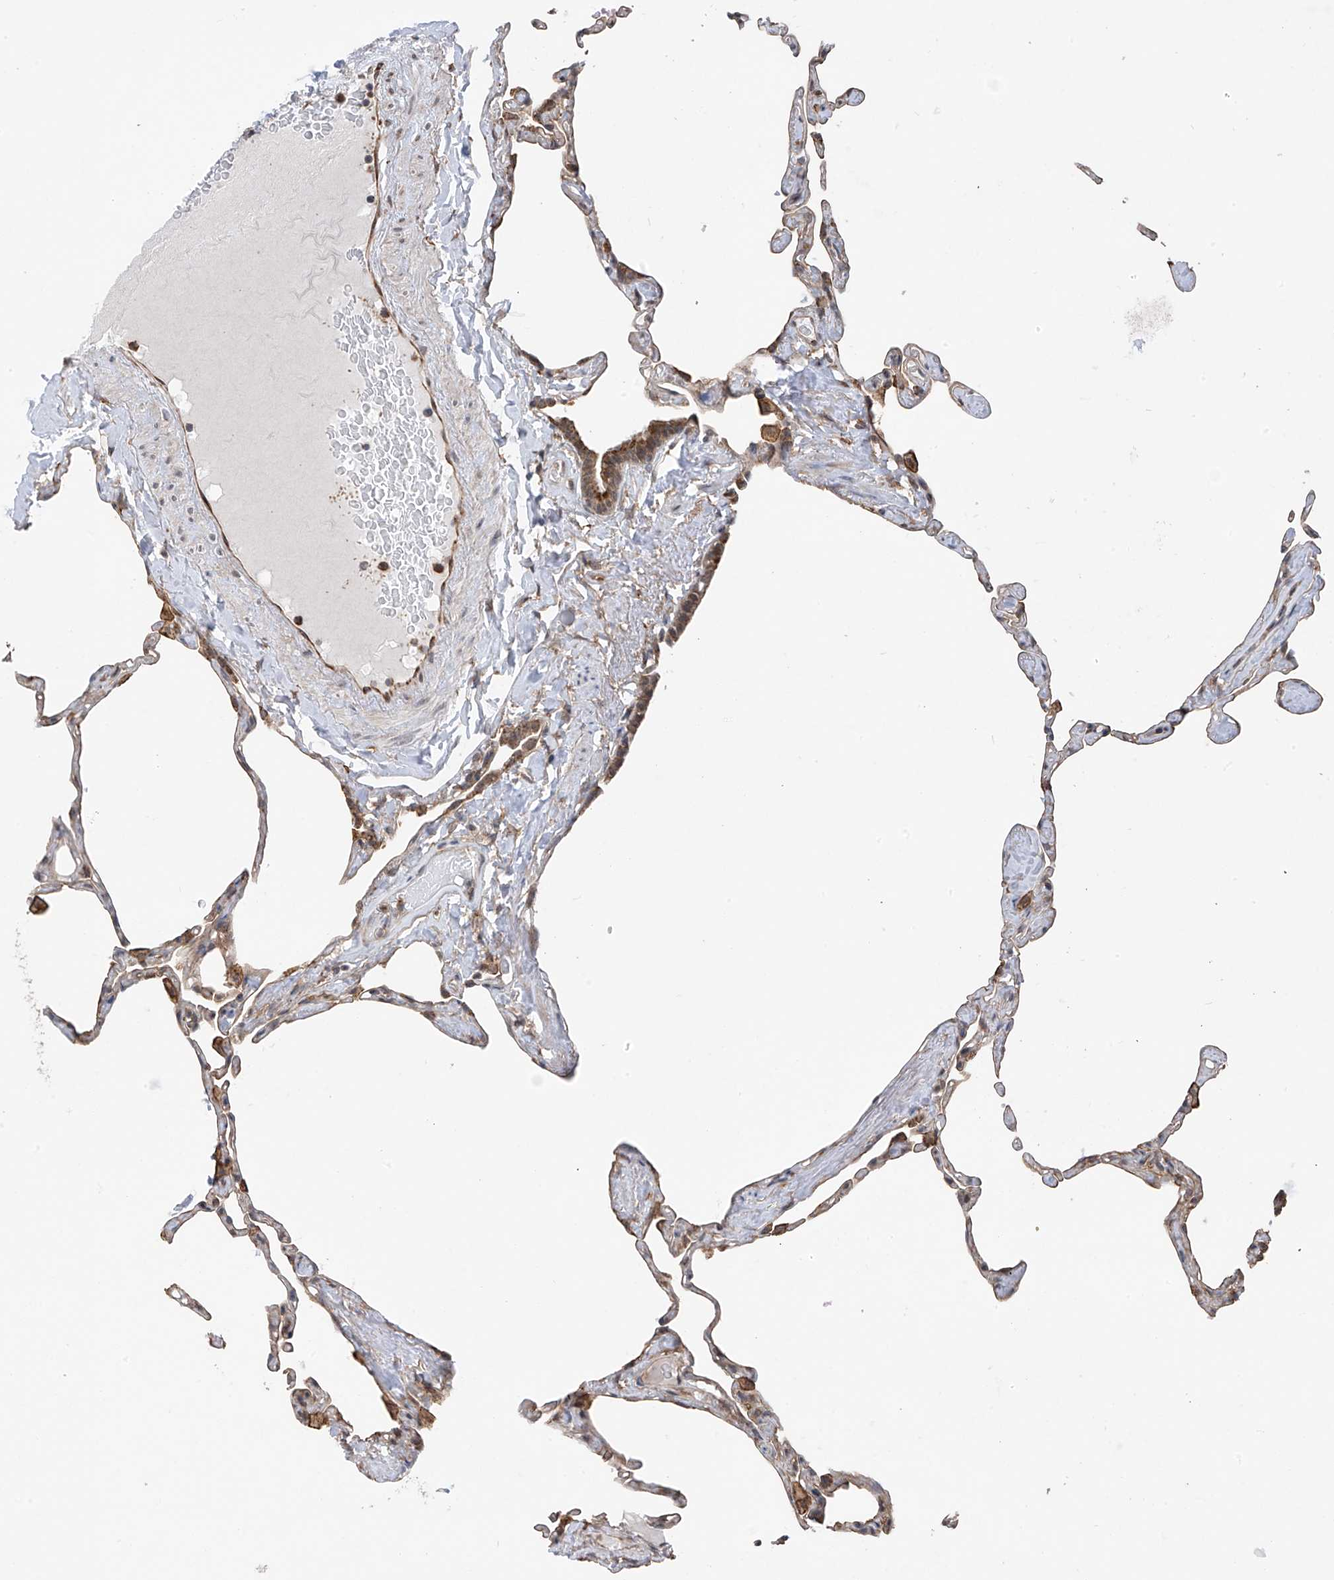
{"staining": {"intensity": "moderate", "quantity": "<25%", "location": "cytoplasmic/membranous"}, "tissue": "lung", "cell_type": "Alveolar cells", "image_type": "normal", "snomed": [{"axis": "morphology", "description": "Normal tissue, NOS"}, {"axis": "topography", "description": "Lung"}], "caption": "A low amount of moderate cytoplasmic/membranous staining is seen in approximately <25% of alveolar cells in normal lung. (DAB IHC, brown staining for protein, blue staining for nuclei).", "gene": "ZNF189", "patient": {"sex": "male", "age": 65}}